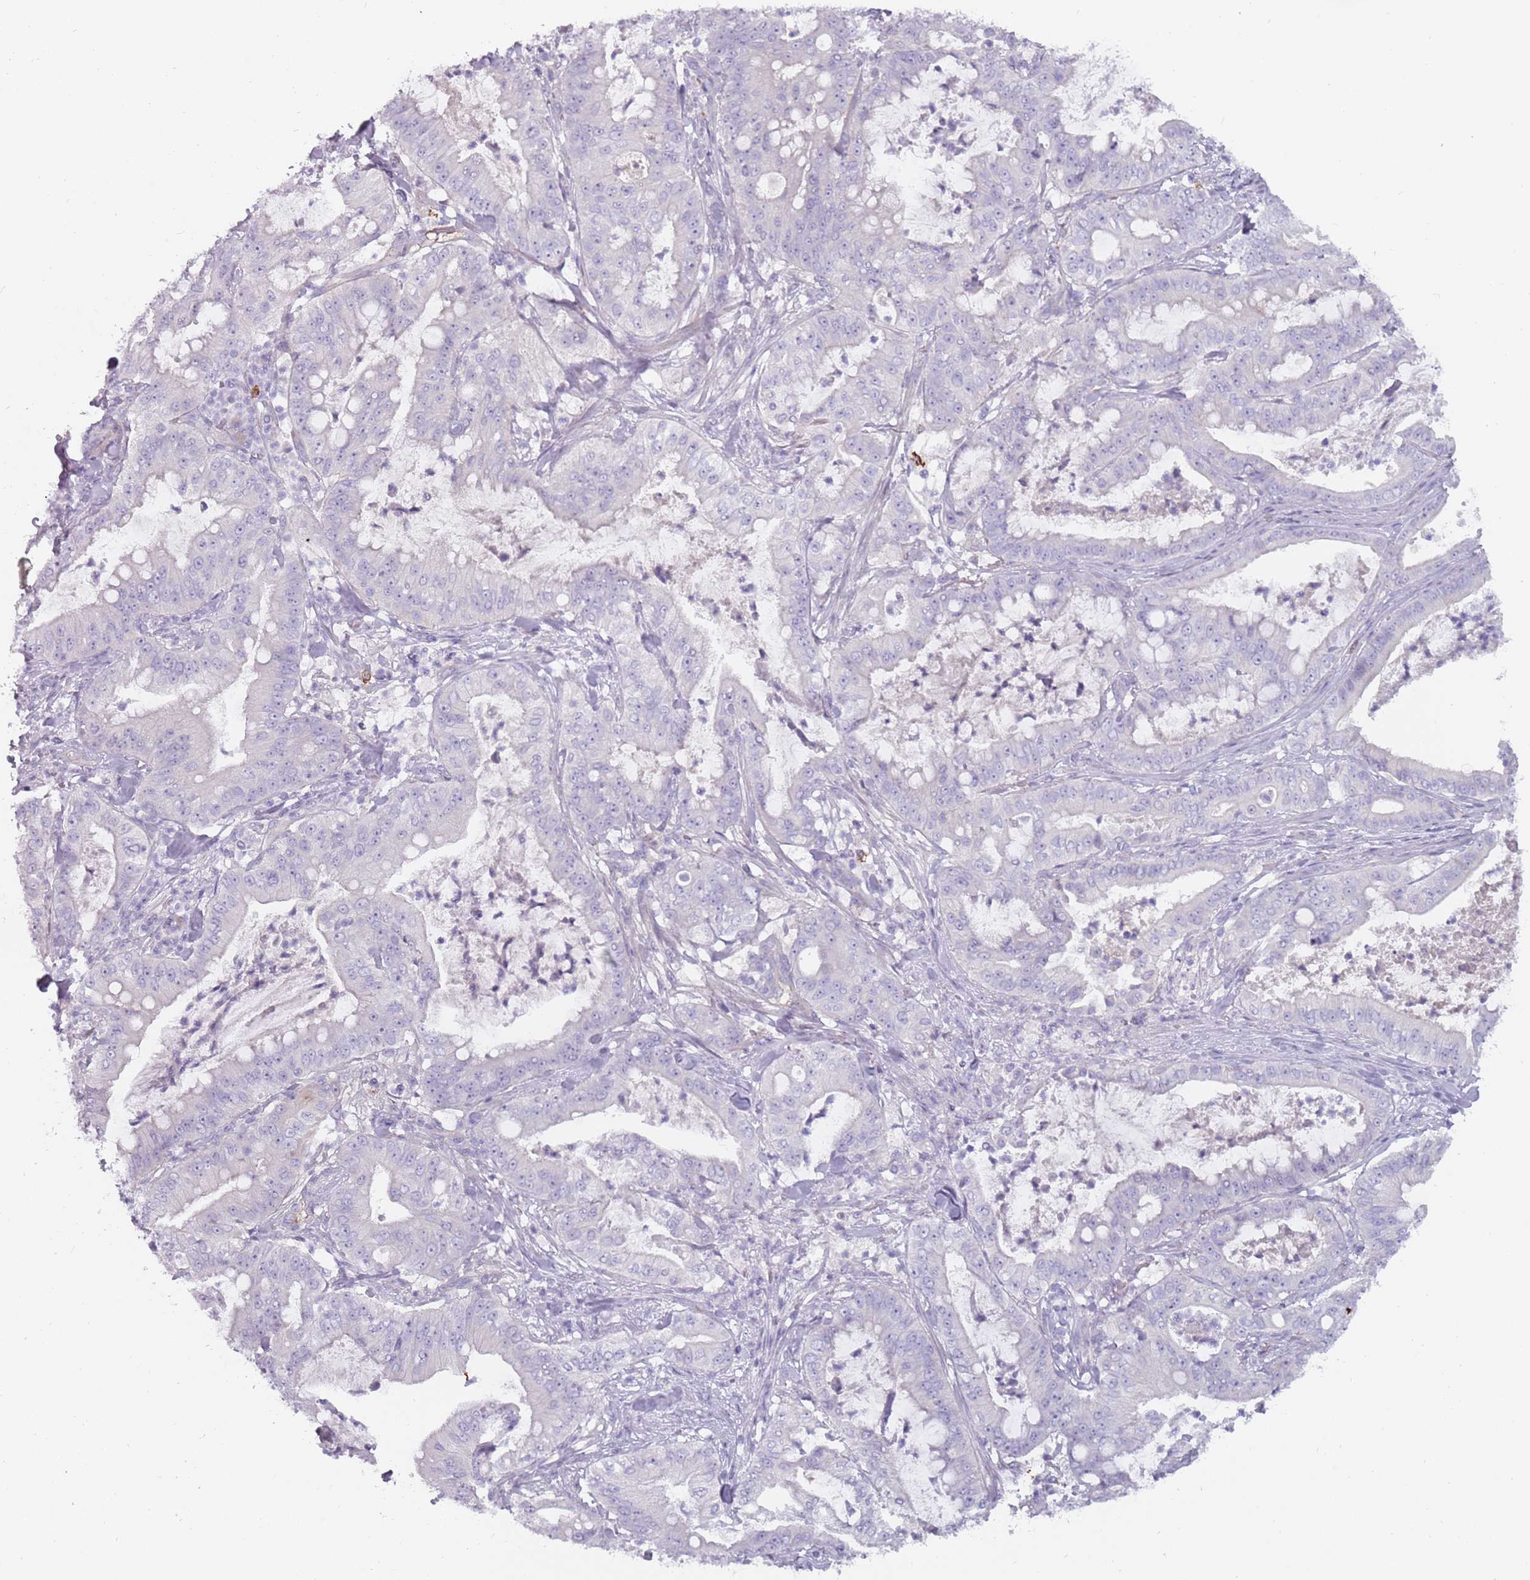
{"staining": {"intensity": "negative", "quantity": "none", "location": "none"}, "tissue": "pancreatic cancer", "cell_type": "Tumor cells", "image_type": "cancer", "snomed": [{"axis": "morphology", "description": "Adenocarcinoma, NOS"}, {"axis": "topography", "description": "Pancreas"}], "caption": "High magnification brightfield microscopy of adenocarcinoma (pancreatic) stained with DAB (3,3'-diaminobenzidine) (brown) and counterstained with hematoxylin (blue): tumor cells show no significant positivity. (IHC, brightfield microscopy, high magnification).", "gene": "DDX4", "patient": {"sex": "male", "age": 71}}